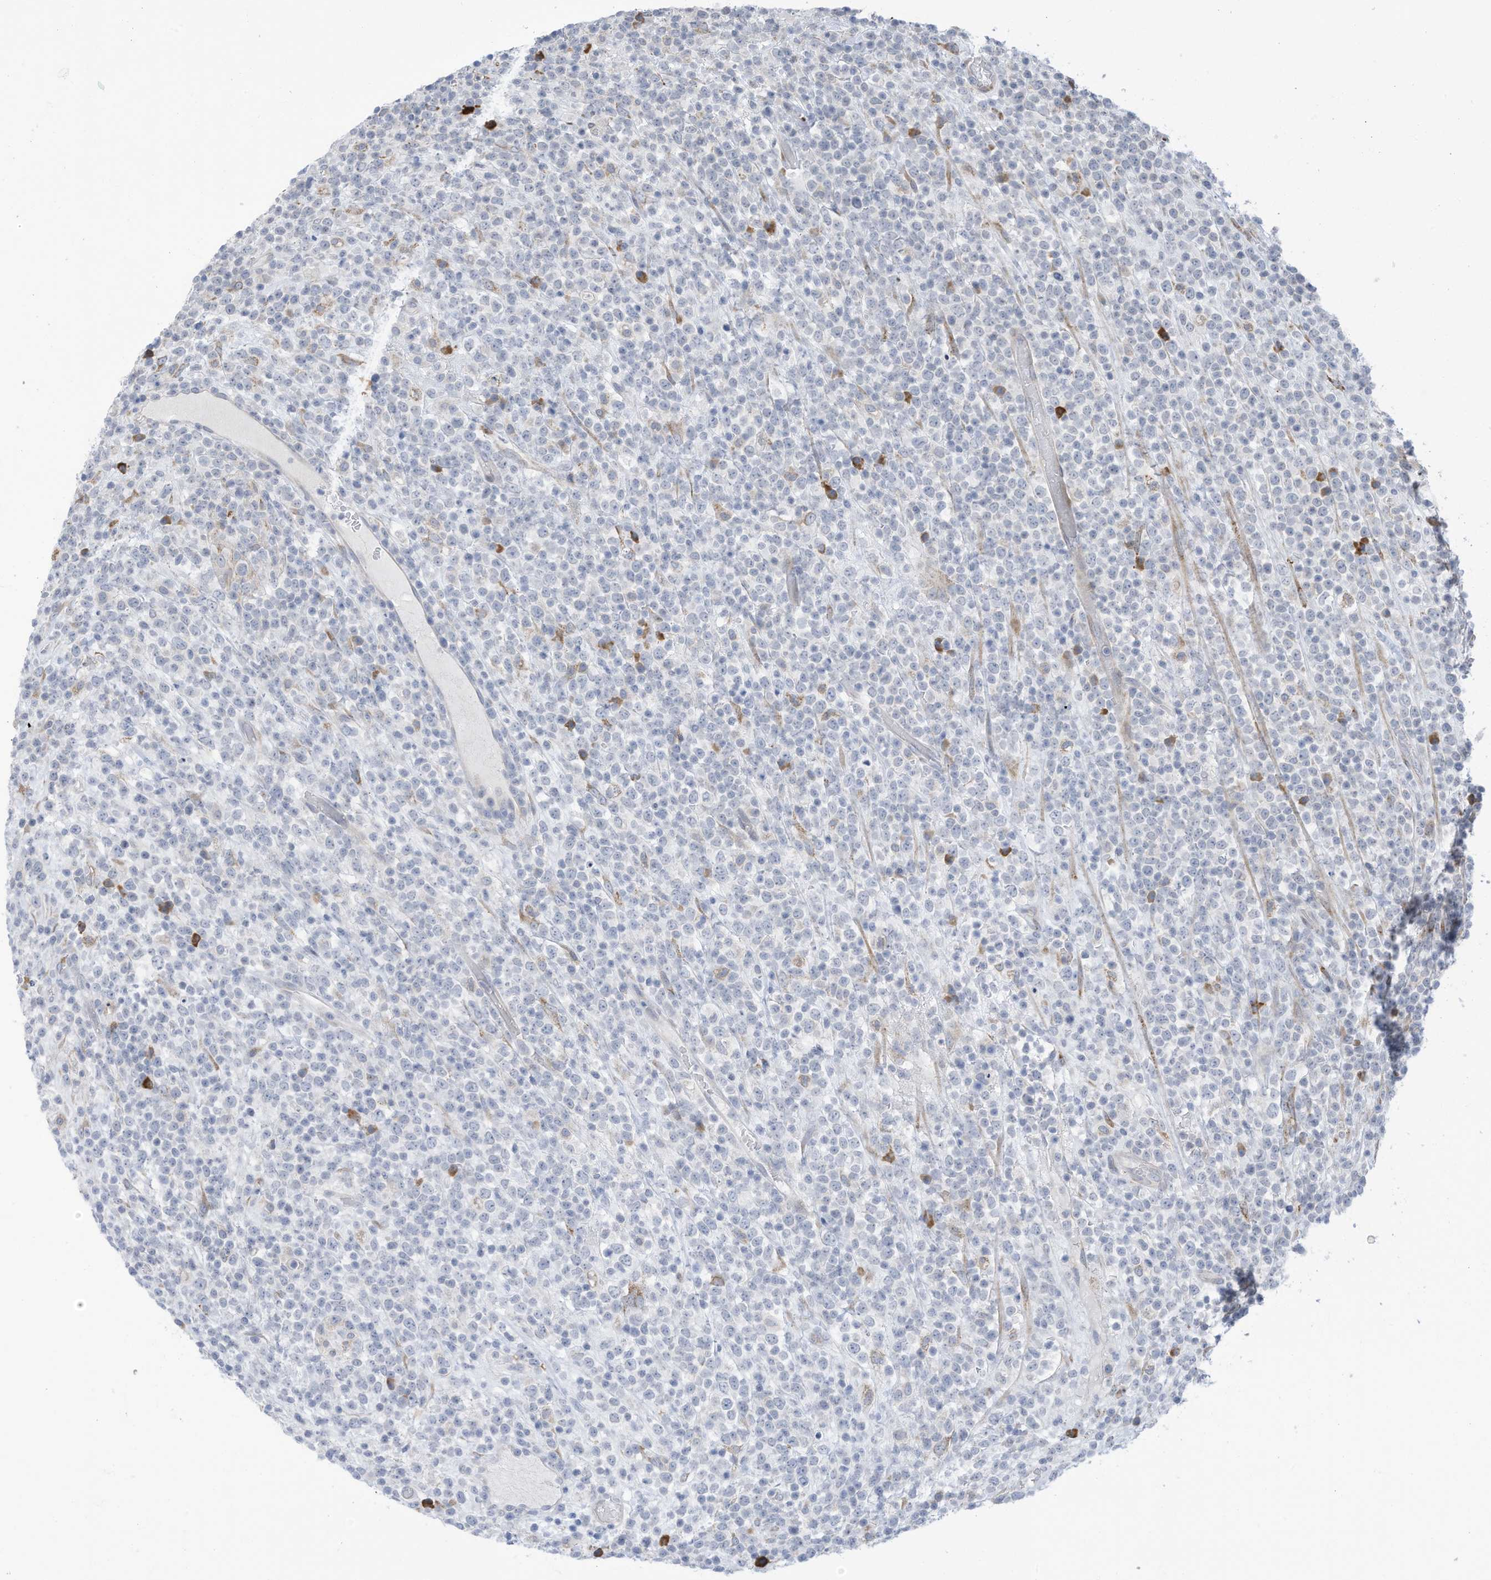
{"staining": {"intensity": "negative", "quantity": "none", "location": "none"}, "tissue": "lymphoma", "cell_type": "Tumor cells", "image_type": "cancer", "snomed": [{"axis": "morphology", "description": "Malignant lymphoma, non-Hodgkin's type, High grade"}, {"axis": "topography", "description": "Colon"}], "caption": "This is an IHC micrograph of high-grade malignant lymphoma, non-Hodgkin's type. There is no staining in tumor cells.", "gene": "ZNF292", "patient": {"sex": "female", "age": 53}}